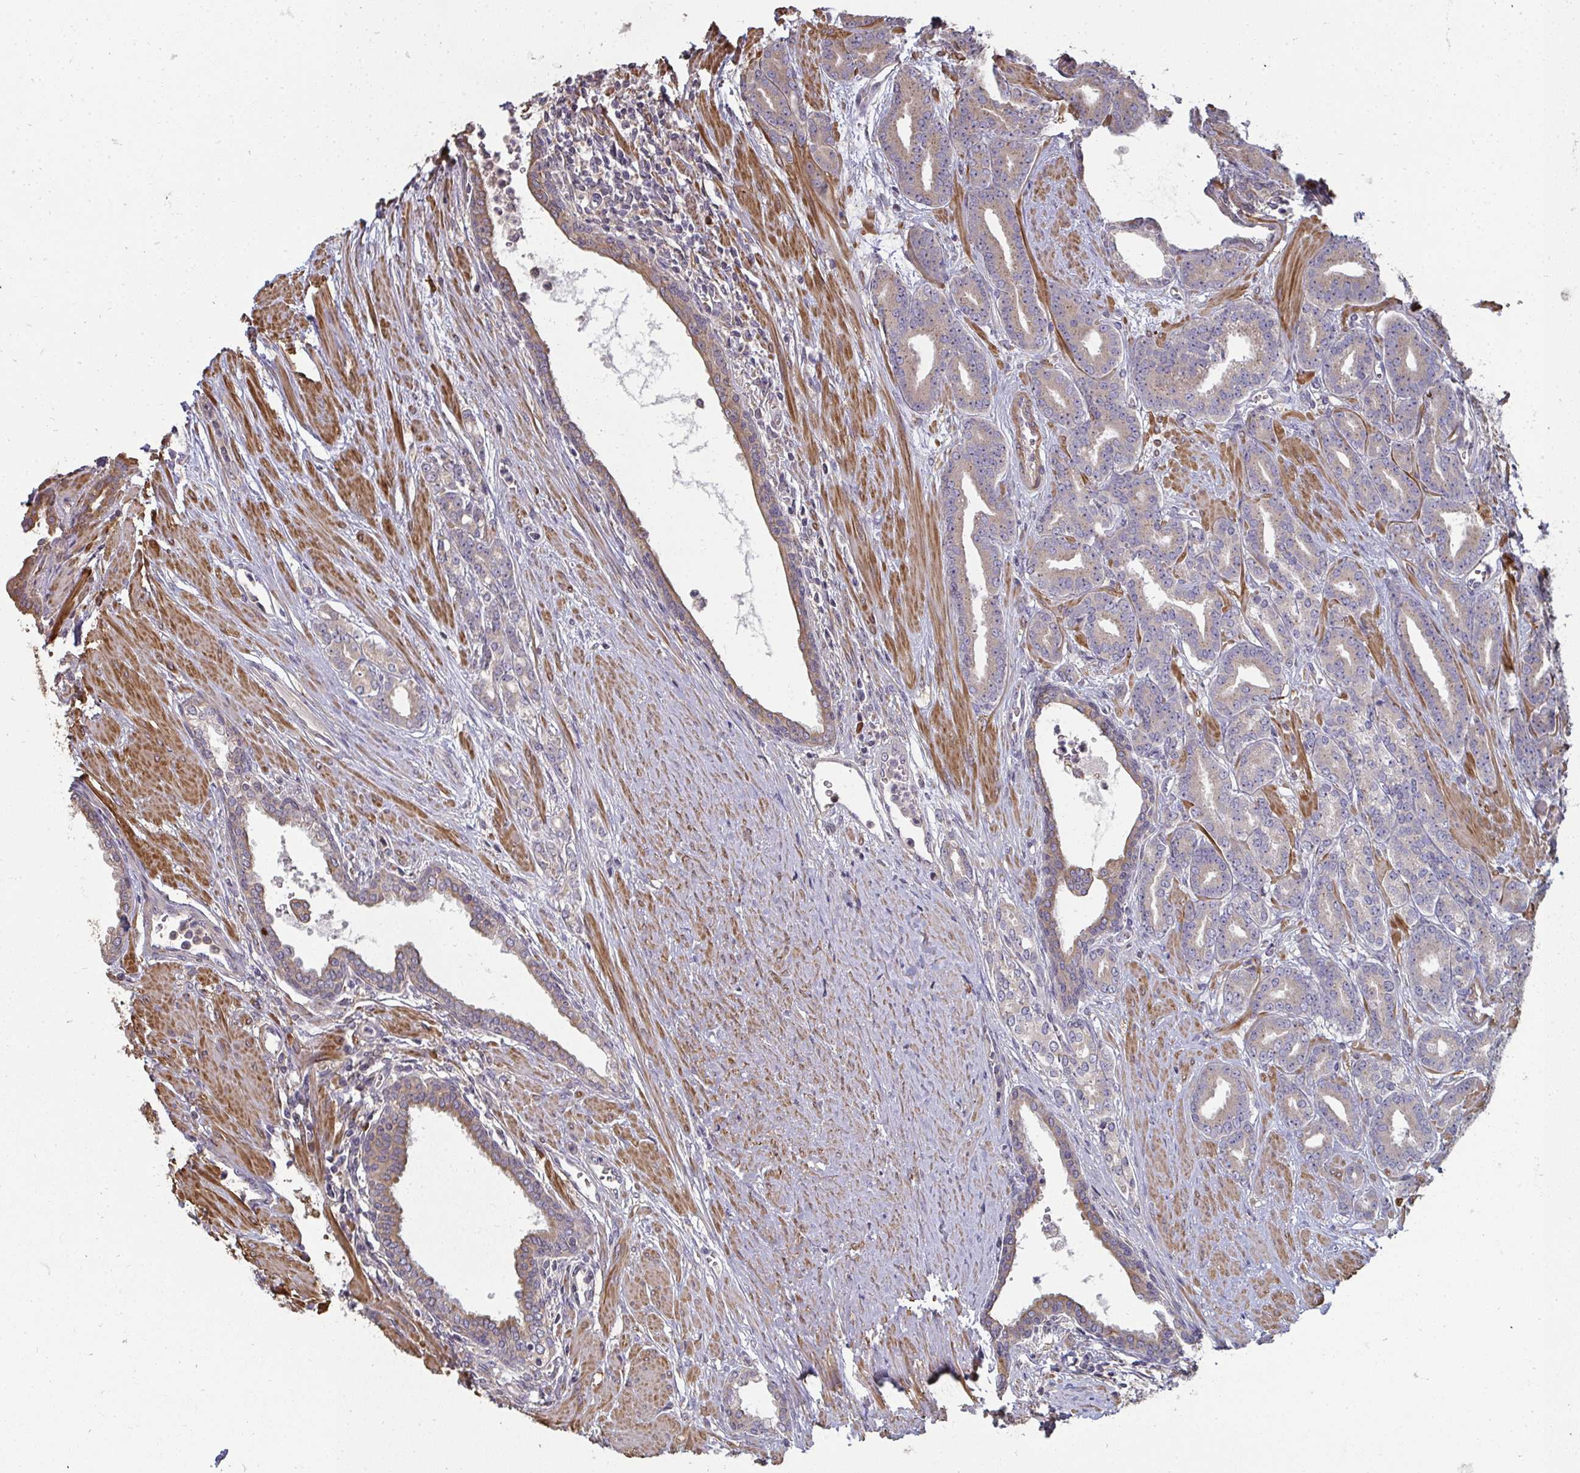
{"staining": {"intensity": "weak", "quantity": "25%-75%", "location": "cytoplasmic/membranous"}, "tissue": "prostate cancer", "cell_type": "Tumor cells", "image_type": "cancer", "snomed": [{"axis": "morphology", "description": "Adenocarcinoma, High grade"}, {"axis": "topography", "description": "Prostate"}], "caption": "Protein analysis of prostate adenocarcinoma (high-grade) tissue exhibits weak cytoplasmic/membranous expression in approximately 25%-75% of tumor cells. (Brightfield microscopy of DAB IHC at high magnification).", "gene": "ZFYVE28", "patient": {"sex": "male", "age": 60}}